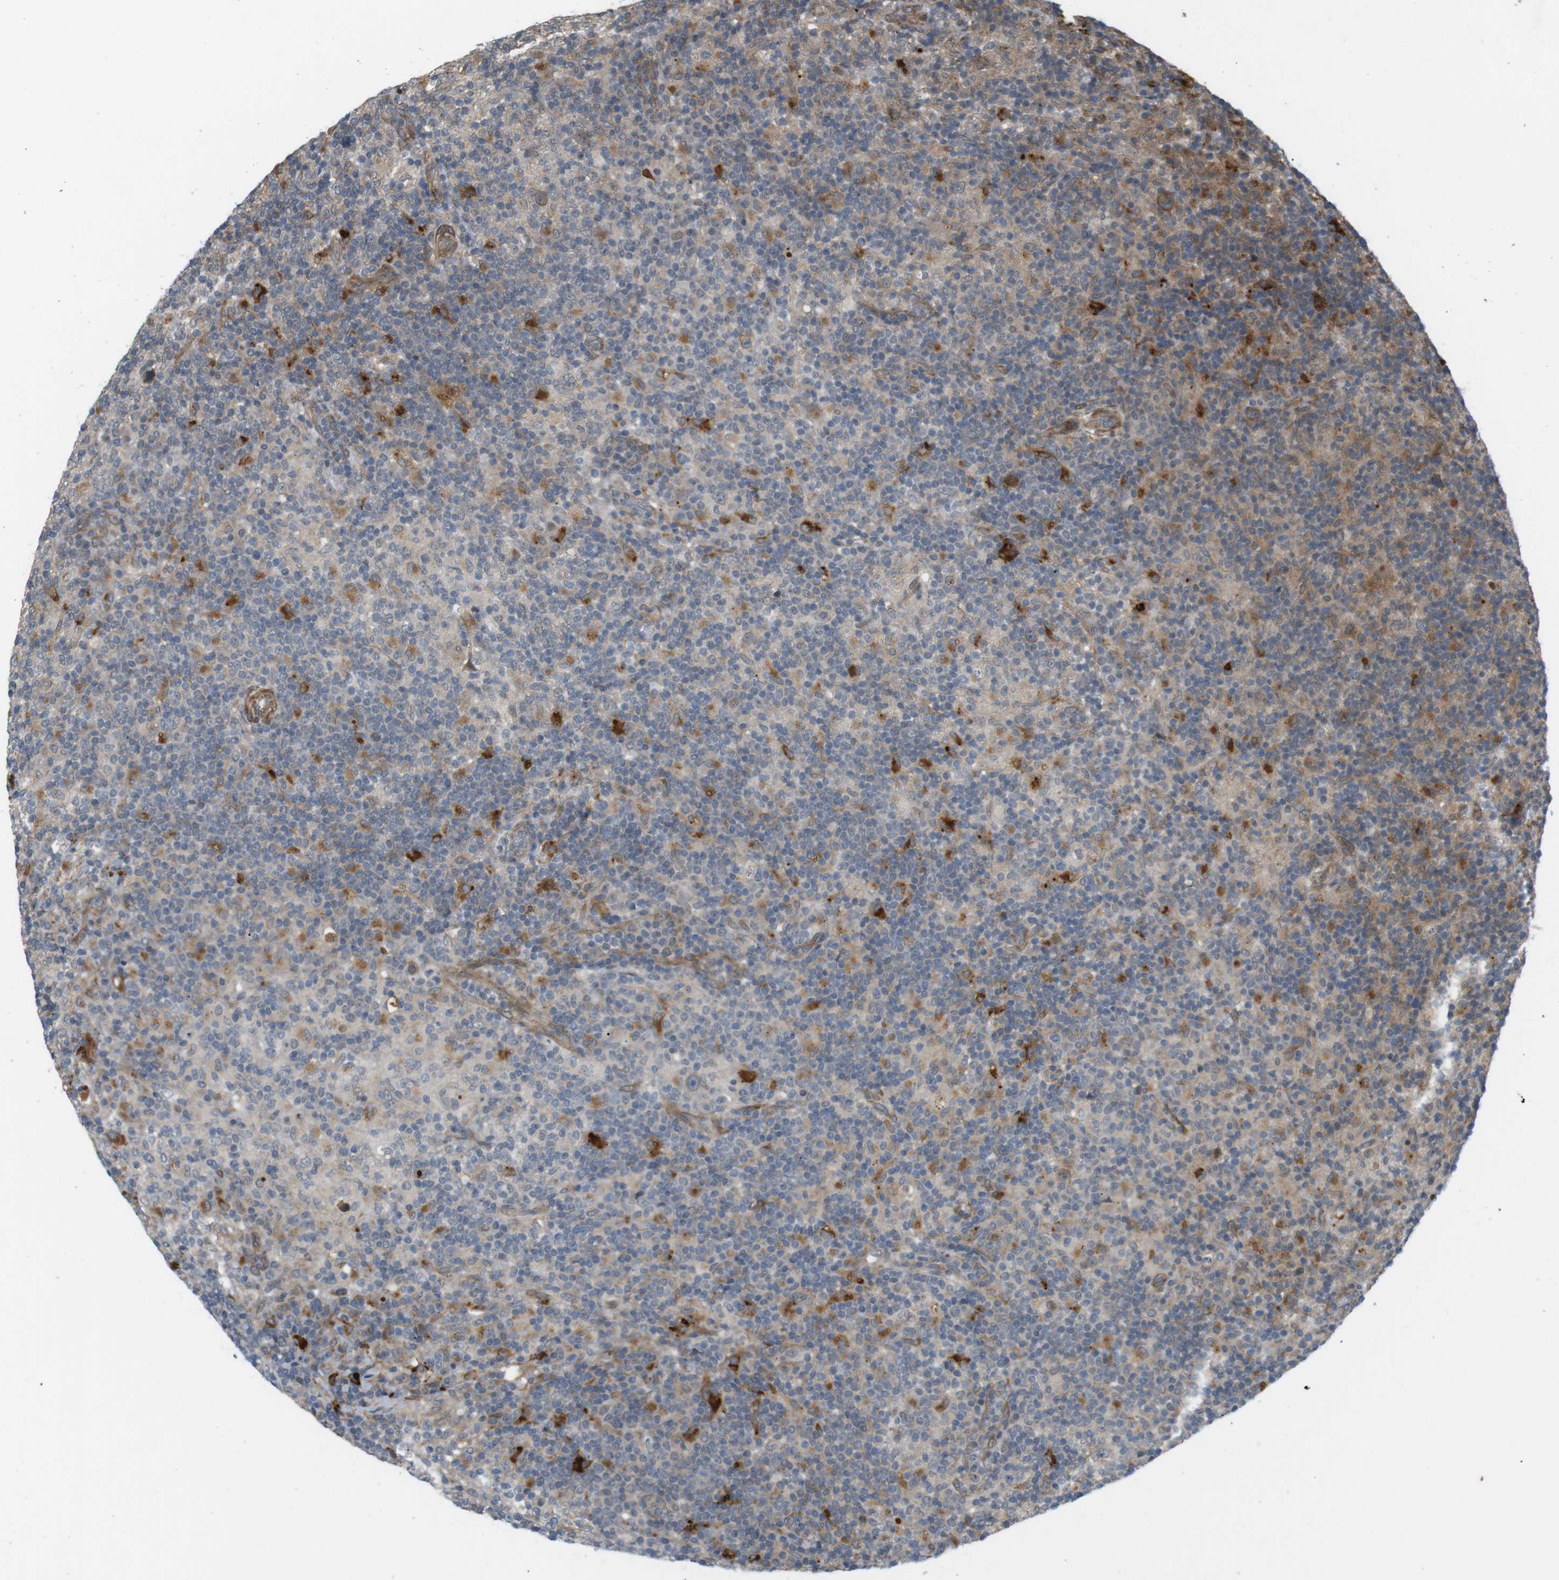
{"staining": {"intensity": "moderate", "quantity": "25%-75%", "location": "cytoplasmic/membranous"}, "tissue": "lymphoma", "cell_type": "Tumor cells", "image_type": "cancer", "snomed": [{"axis": "morphology", "description": "Hodgkin's disease, NOS"}, {"axis": "topography", "description": "Lymph node"}], "caption": "Approximately 25%-75% of tumor cells in Hodgkin's disease show moderate cytoplasmic/membranous protein positivity as visualized by brown immunohistochemical staining.", "gene": "KANK2", "patient": {"sex": "male", "age": 70}}